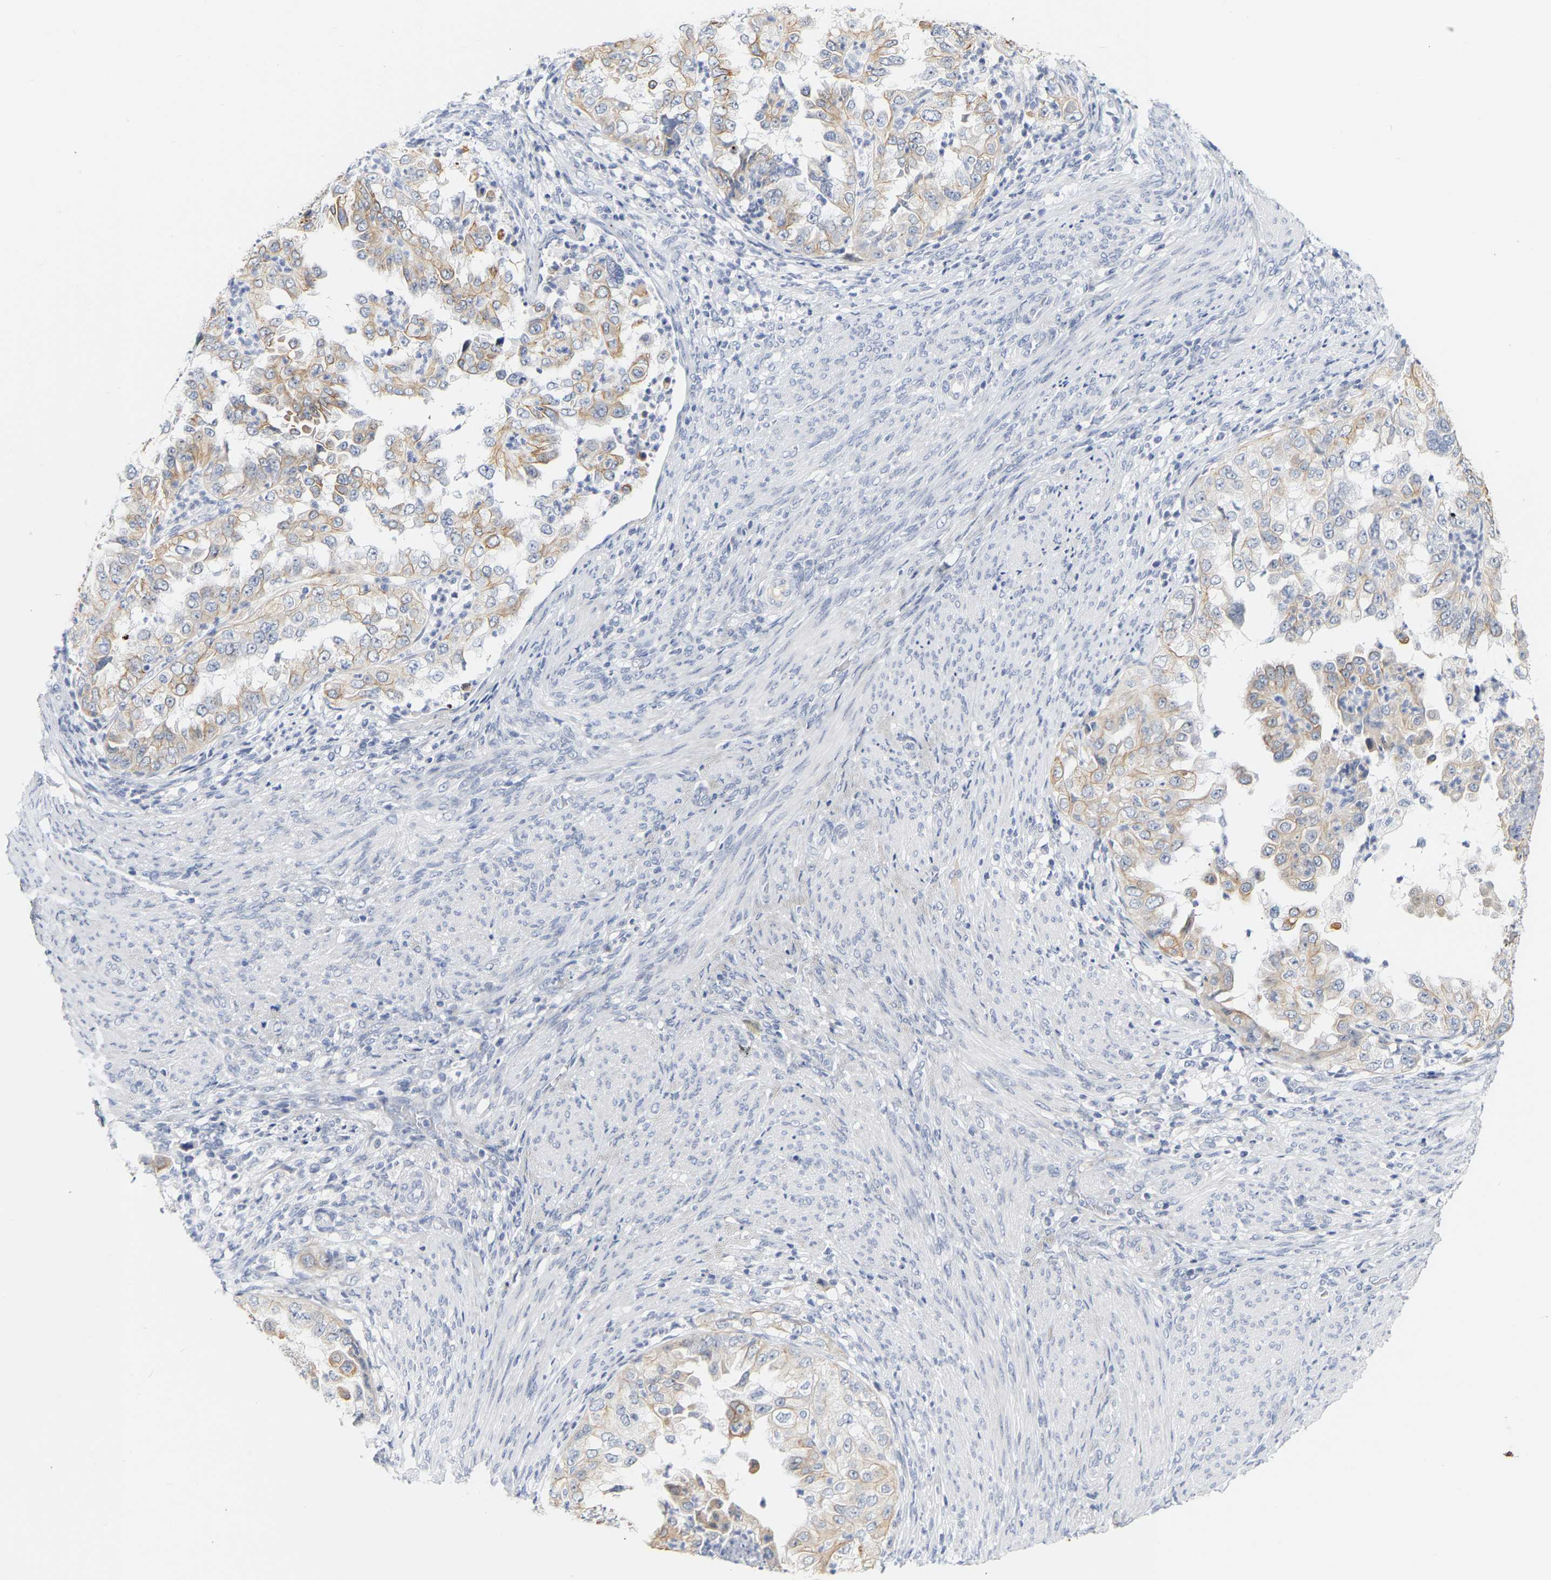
{"staining": {"intensity": "weak", "quantity": ">75%", "location": "cytoplasmic/membranous"}, "tissue": "endometrial cancer", "cell_type": "Tumor cells", "image_type": "cancer", "snomed": [{"axis": "morphology", "description": "Adenocarcinoma, NOS"}, {"axis": "topography", "description": "Endometrium"}], "caption": "IHC photomicrograph of endometrial cancer stained for a protein (brown), which reveals low levels of weak cytoplasmic/membranous expression in about >75% of tumor cells.", "gene": "KRT76", "patient": {"sex": "female", "age": 85}}